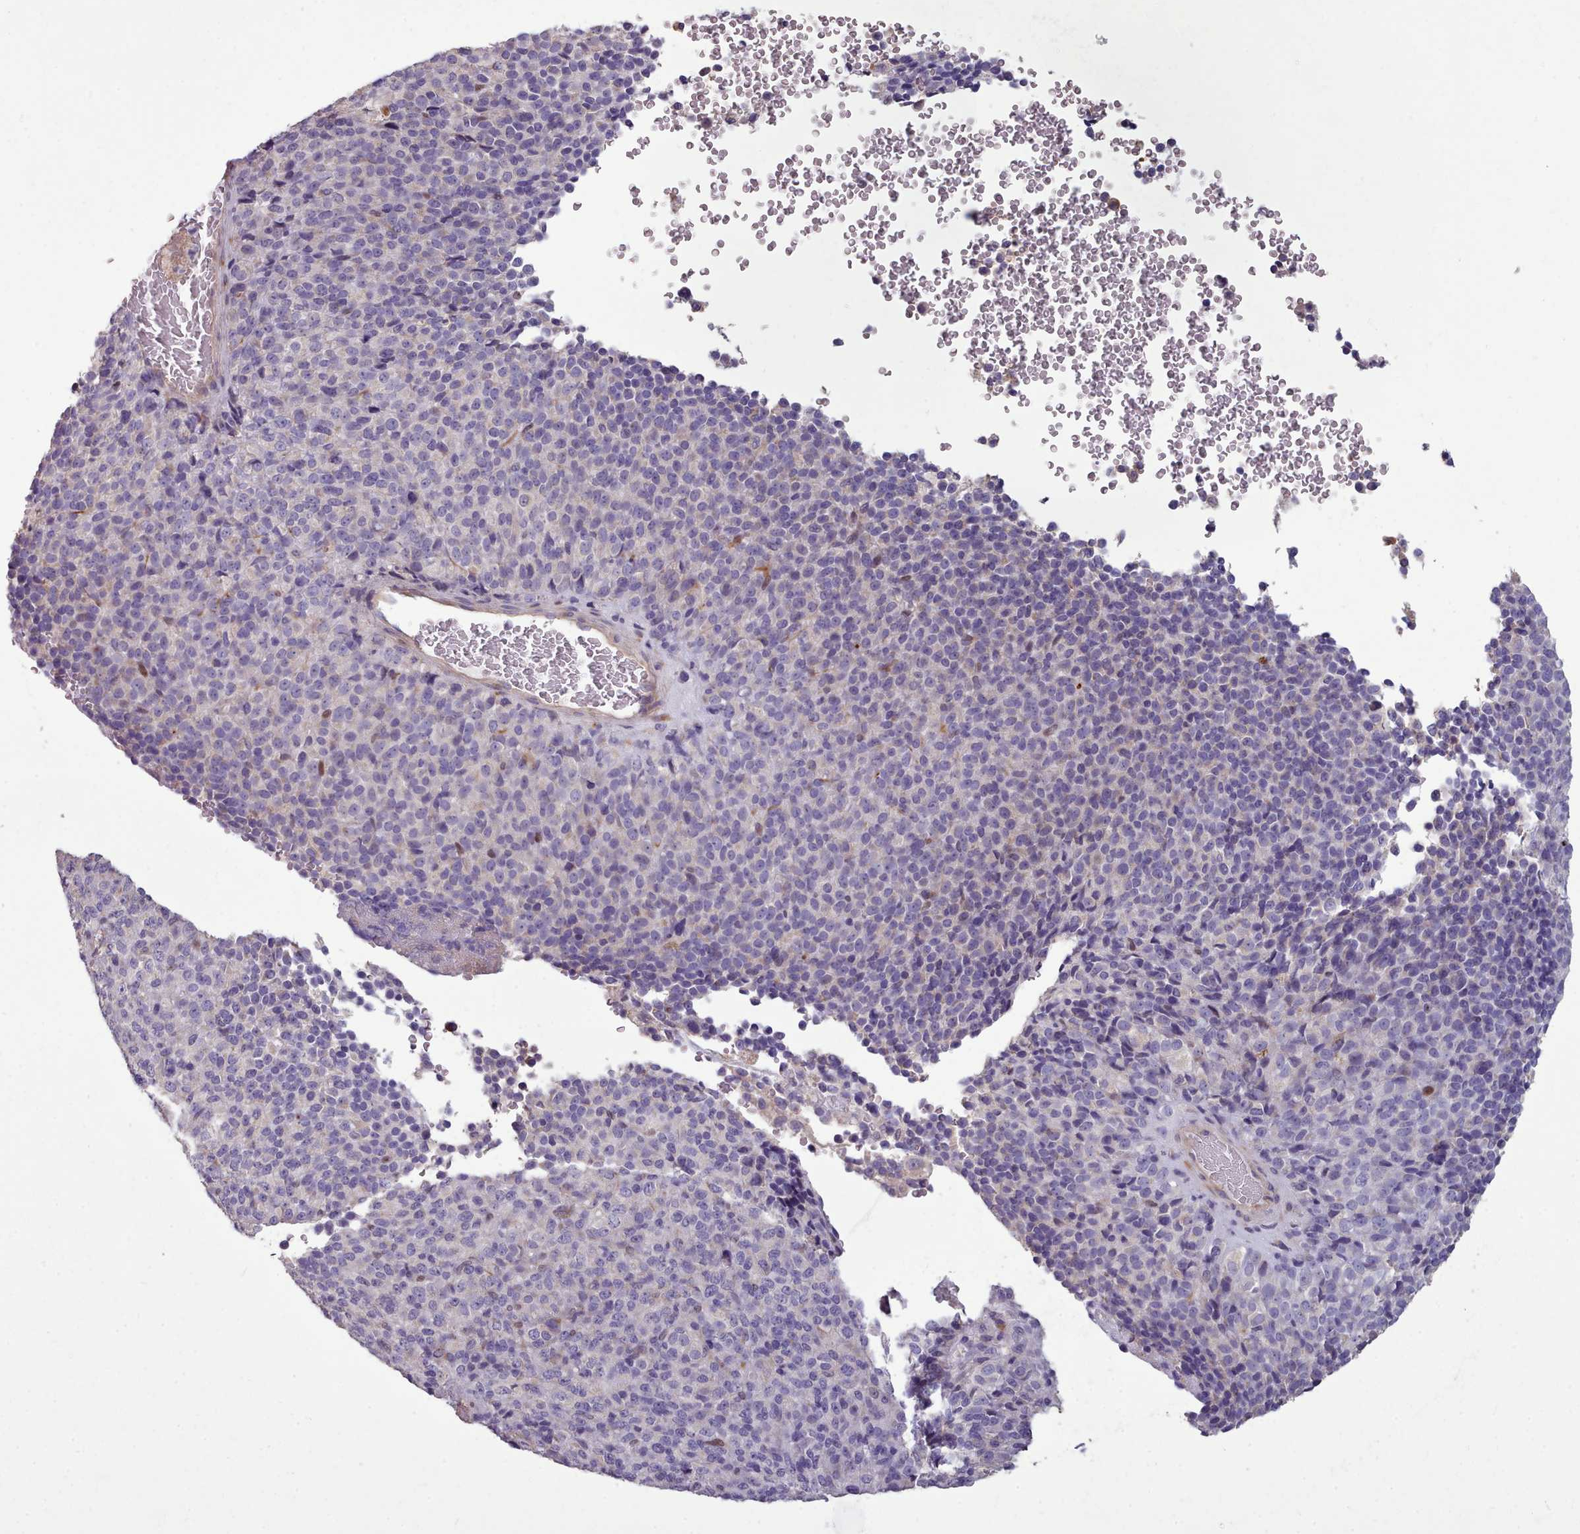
{"staining": {"intensity": "negative", "quantity": "none", "location": "none"}, "tissue": "melanoma", "cell_type": "Tumor cells", "image_type": "cancer", "snomed": [{"axis": "morphology", "description": "Malignant melanoma, Metastatic site"}, {"axis": "topography", "description": "Brain"}], "caption": "This is a photomicrograph of IHC staining of malignant melanoma (metastatic site), which shows no staining in tumor cells. (Stains: DAB (3,3'-diaminobenzidine) immunohistochemistry with hematoxylin counter stain, Microscopy: brightfield microscopy at high magnification).", "gene": "DPF1", "patient": {"sex": "female", "age": 56}}